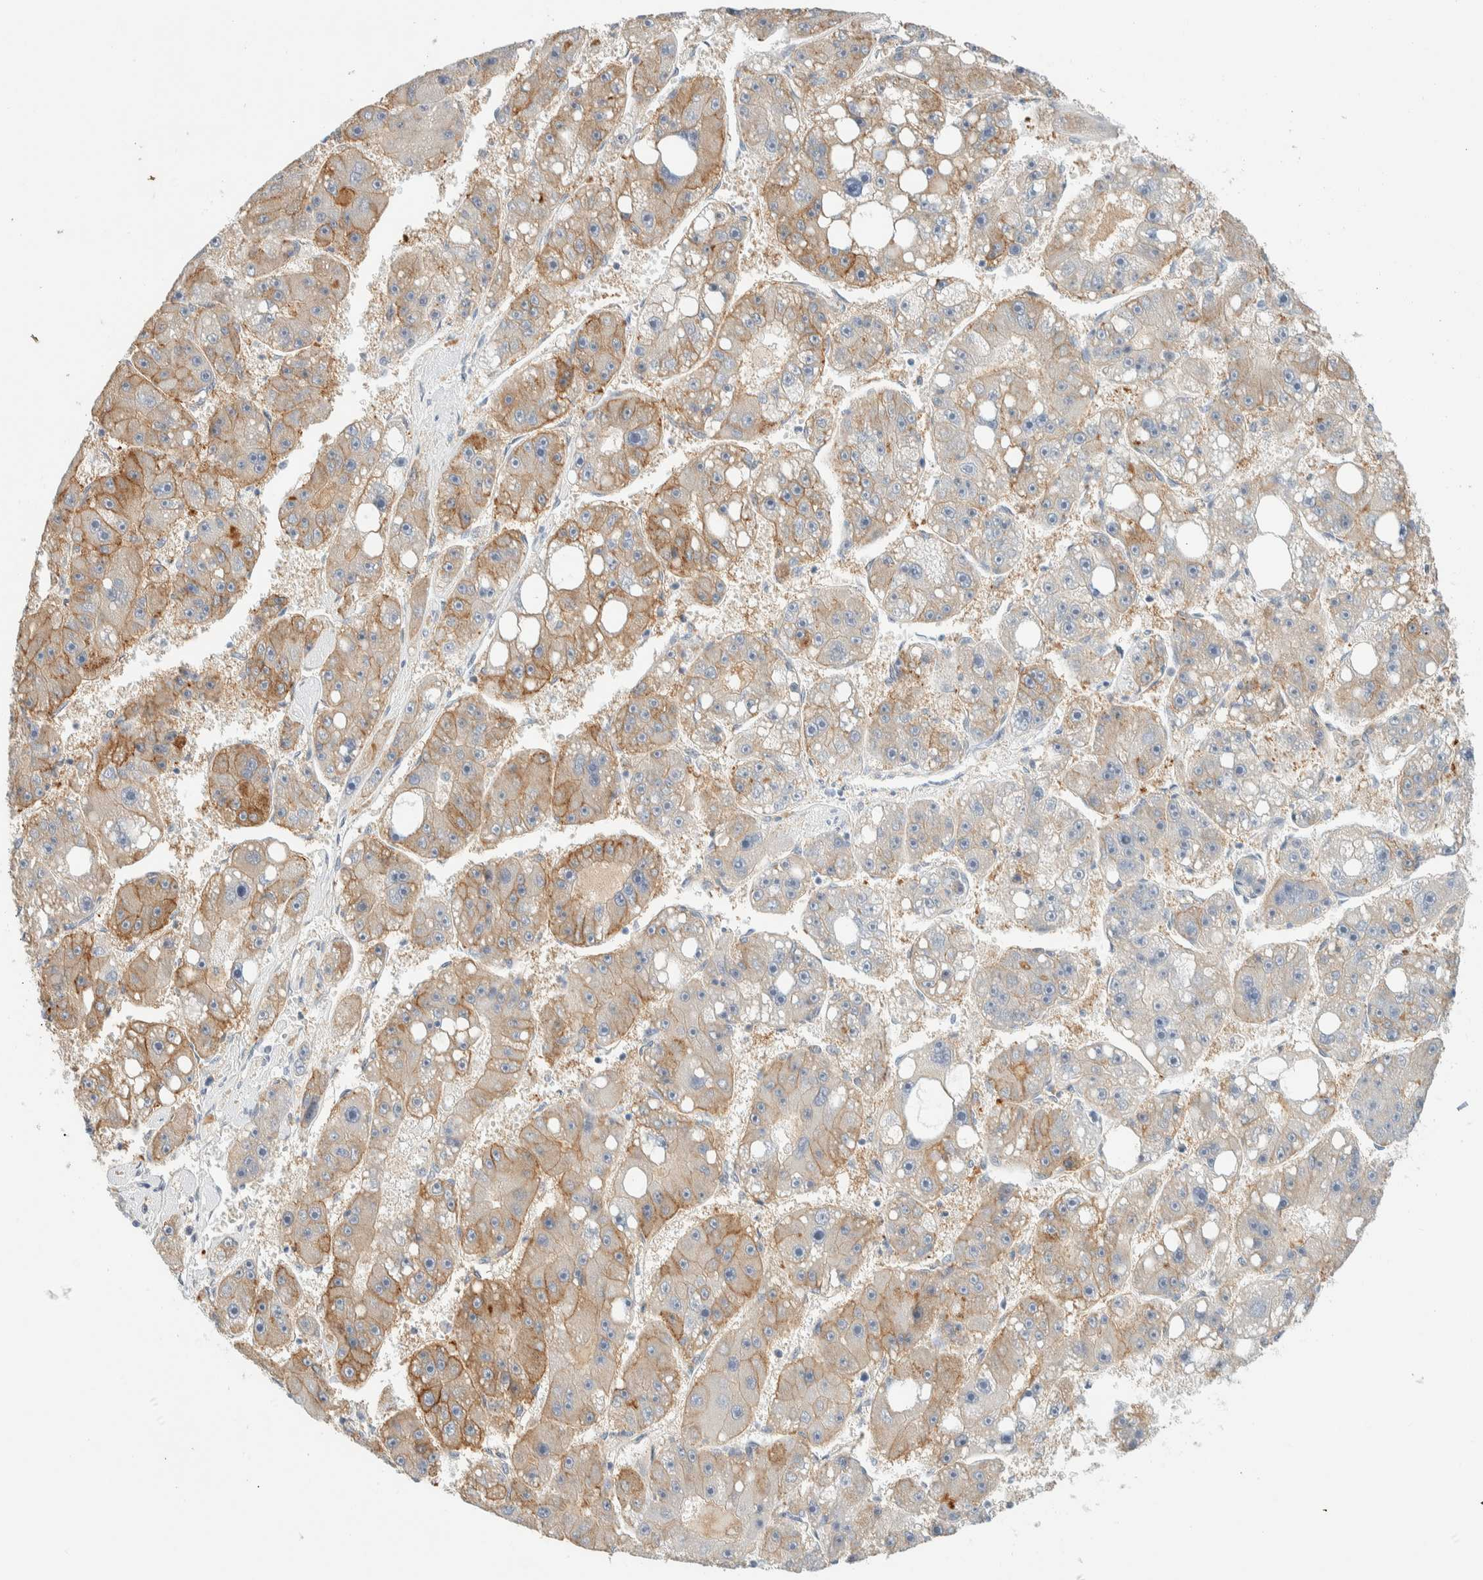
{"staining": {"intensity": "moderate", "quantity": "25%-75%", "location": "cytoplasmic/membranous"}, "tissue": "liver cancer", "cell_type": "Tumor cells", "image_type": "cancer", "snomed": [{"axis": "morphology", "description": "Carcinoma, Hepatocellular, NOS"}, {"axis": "topography", "description": "Liver"}], "caption": "This is a histology image of immunohistochemistry staining of liver cancer, which shows moderate staining in the cytoplasmic/membranous of tumor cells.", "gene": "TMEM184B", "patient": {"sex": "female", "age": 61}}